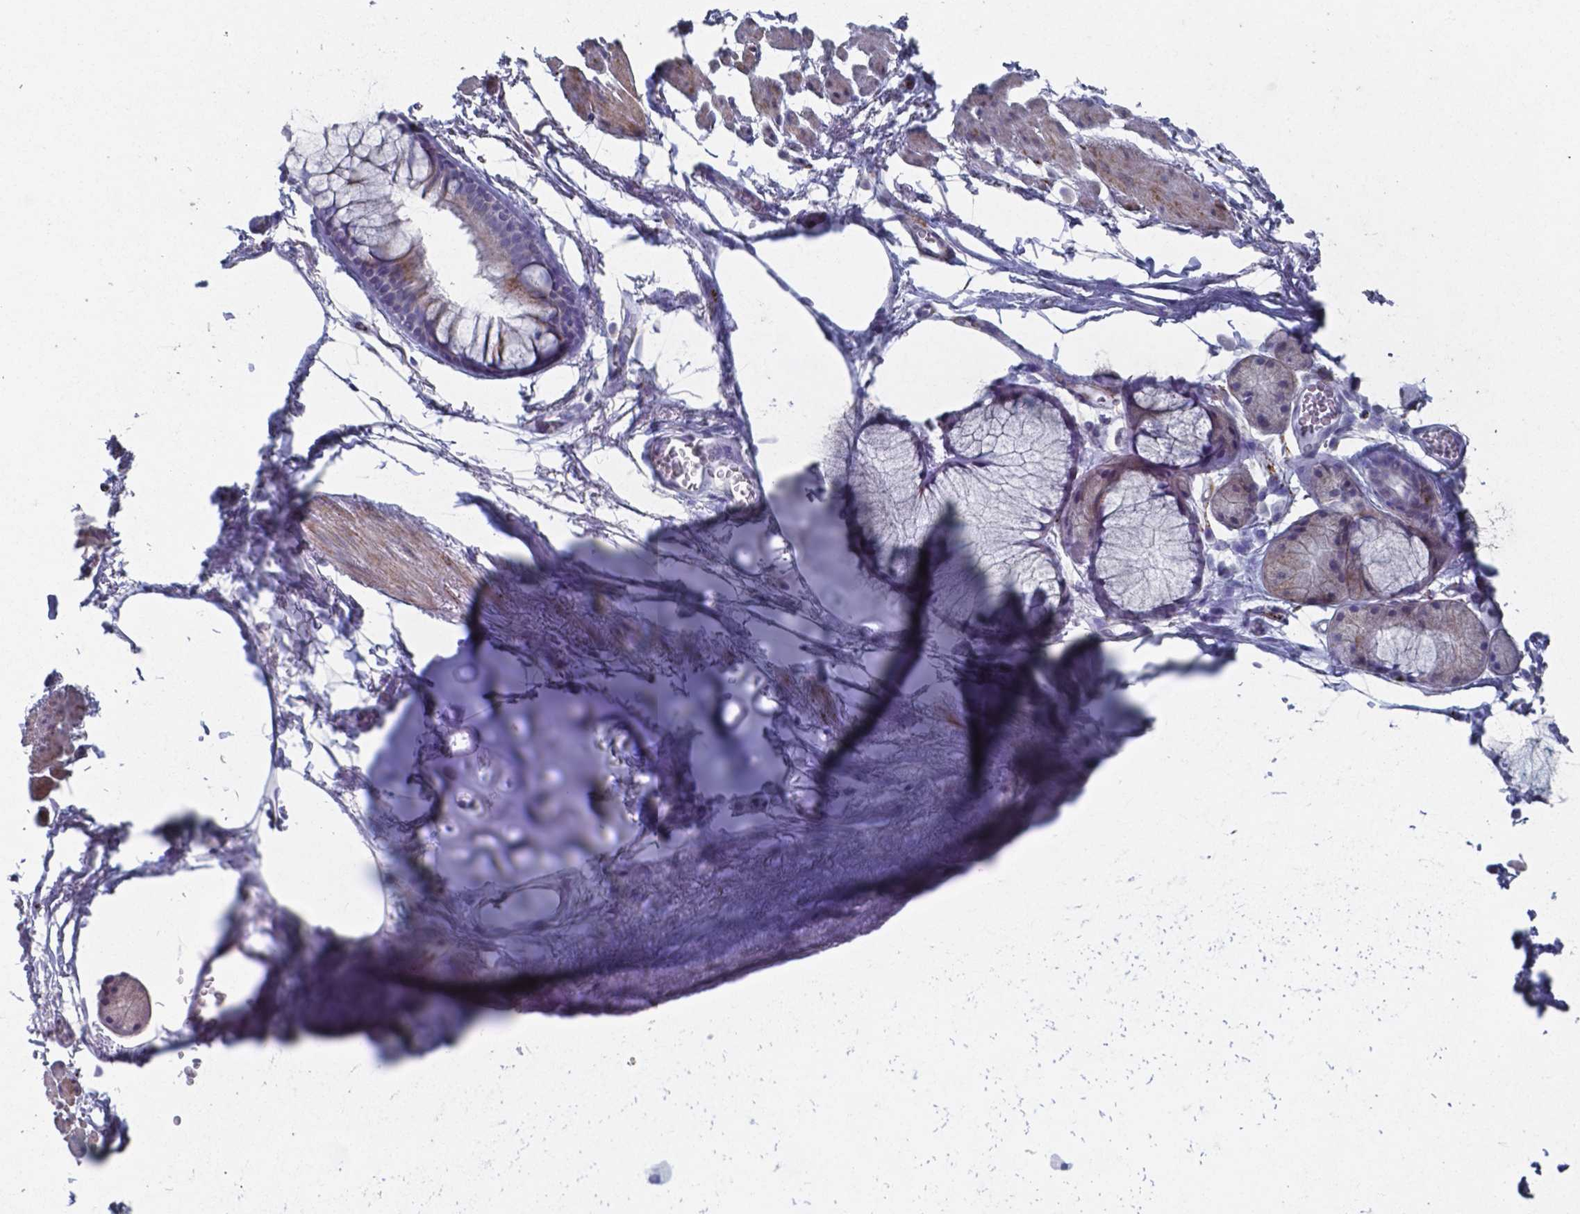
{"staining": {"intensity": "negative", "quantity": "none", "location": "none"}, "tissue": "adipose tissue", "cell_type": "Adipocytes", "image_type": "normal", "snomed": [{"axis": "morphology", "description": "Normal tissue, NOS"}, {"axis": "topography", "description": "Cartilage tissue"}, {"axis": "topography", "description": "Bronchus"}], "caption": "IHC photomicrograph of unremarkable adipose tissue: human adipose tissue stained with DAB reveals no significant protein positivity in adipocytes.", "gene": "PLA2R1", "patient": {"sex": "female", "age": 79}}